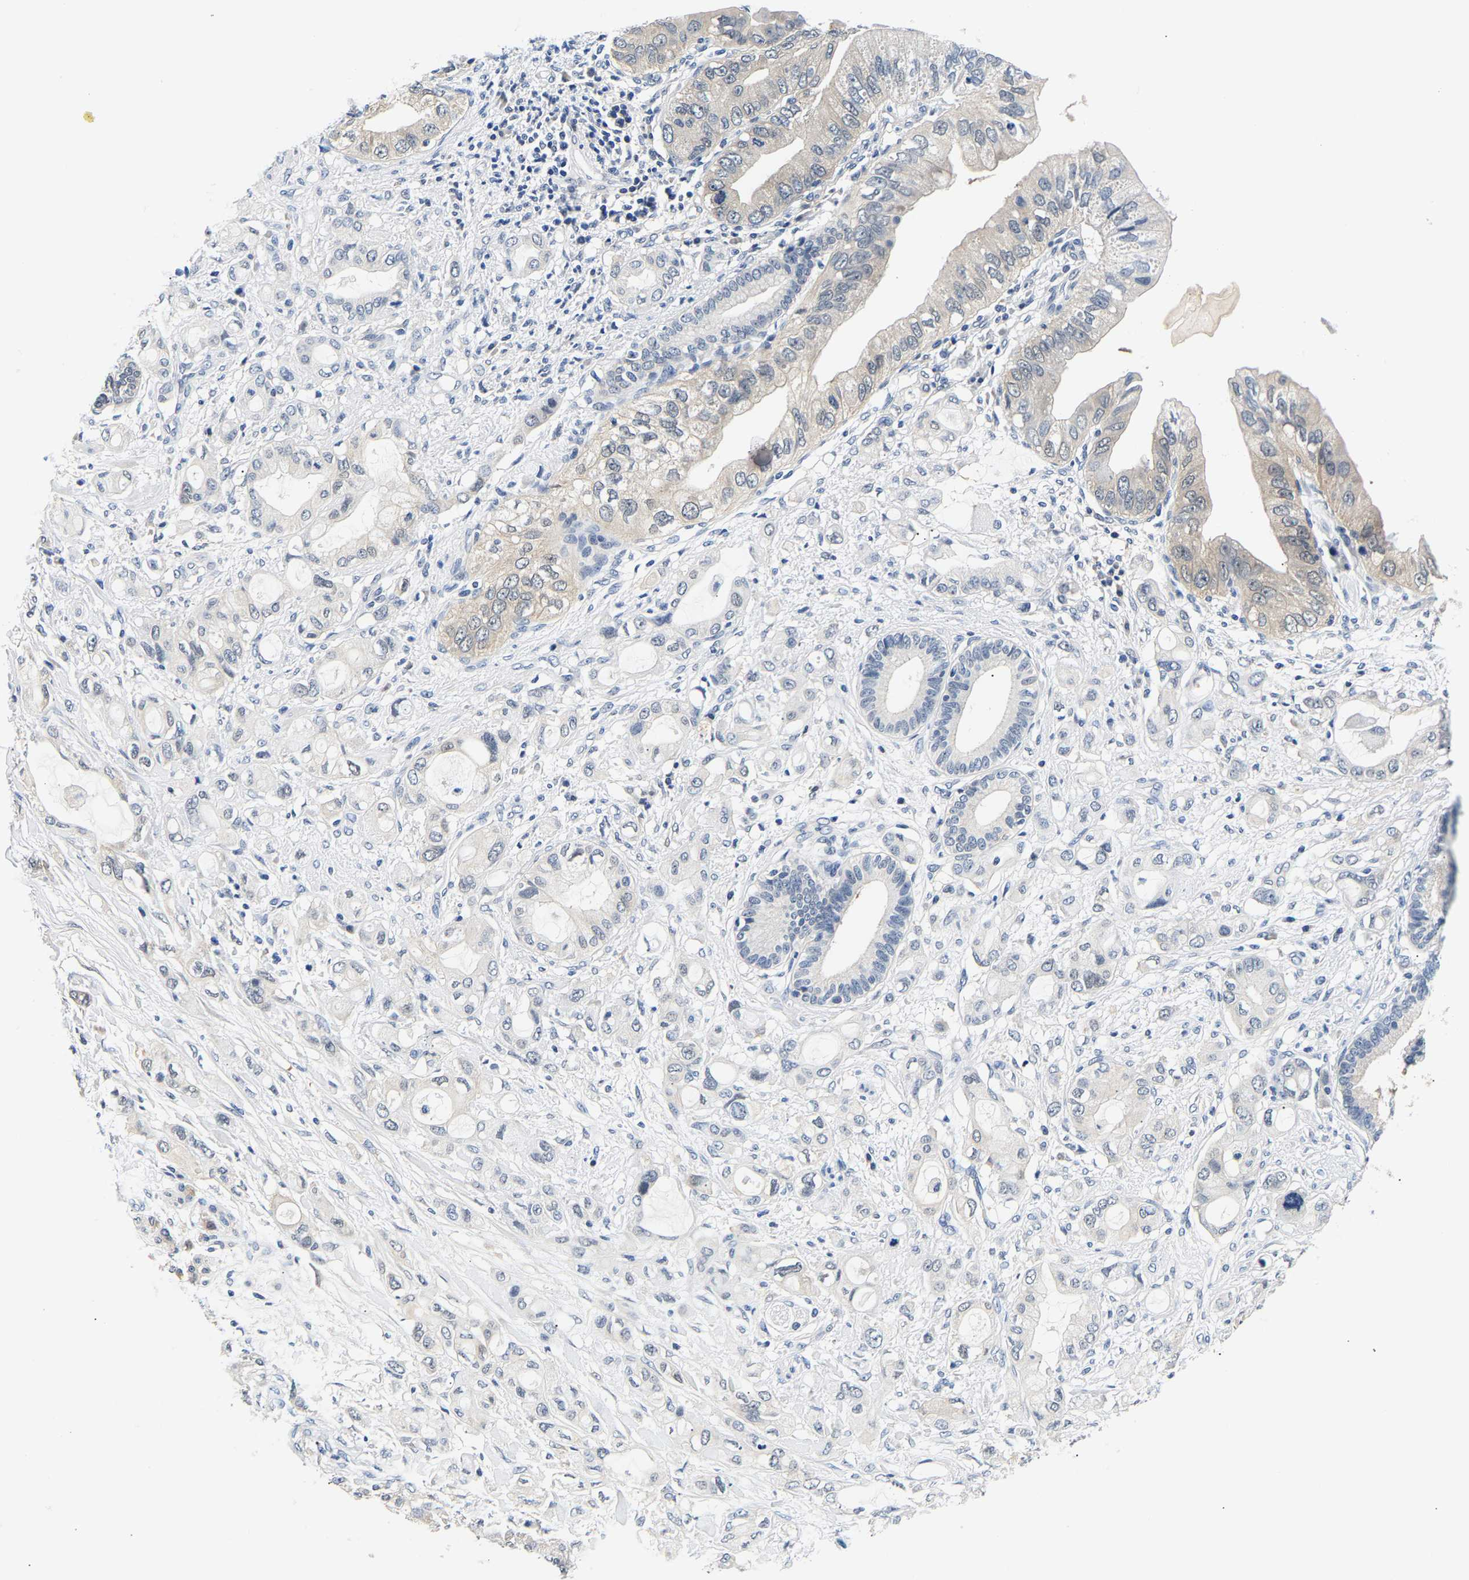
{"staining": {"intensity": "negative", "quantity": "none", "location": "none"}, "tissue": "pancreatic cancer", "cell_type": "Tumor cells", "image_type": "cancer", "snomed": [{"axis": "morphology", "description": "Adenocarcinoma, NOS"}, {"axis": "topography", "description": "Pancreas"}], "caption": "Tumor cells are negative for brown protein staining in pancreatic cancer (adenocarcinoma). (Stains: DAB (3,3'-diaminobenzidine) immunohistochemistry with hematoxylin counter stain, Microscopy: brightfield microscopy at high magnification).", "gene": "UCHL3", "patient": {"sex": "female", "age": 56}}